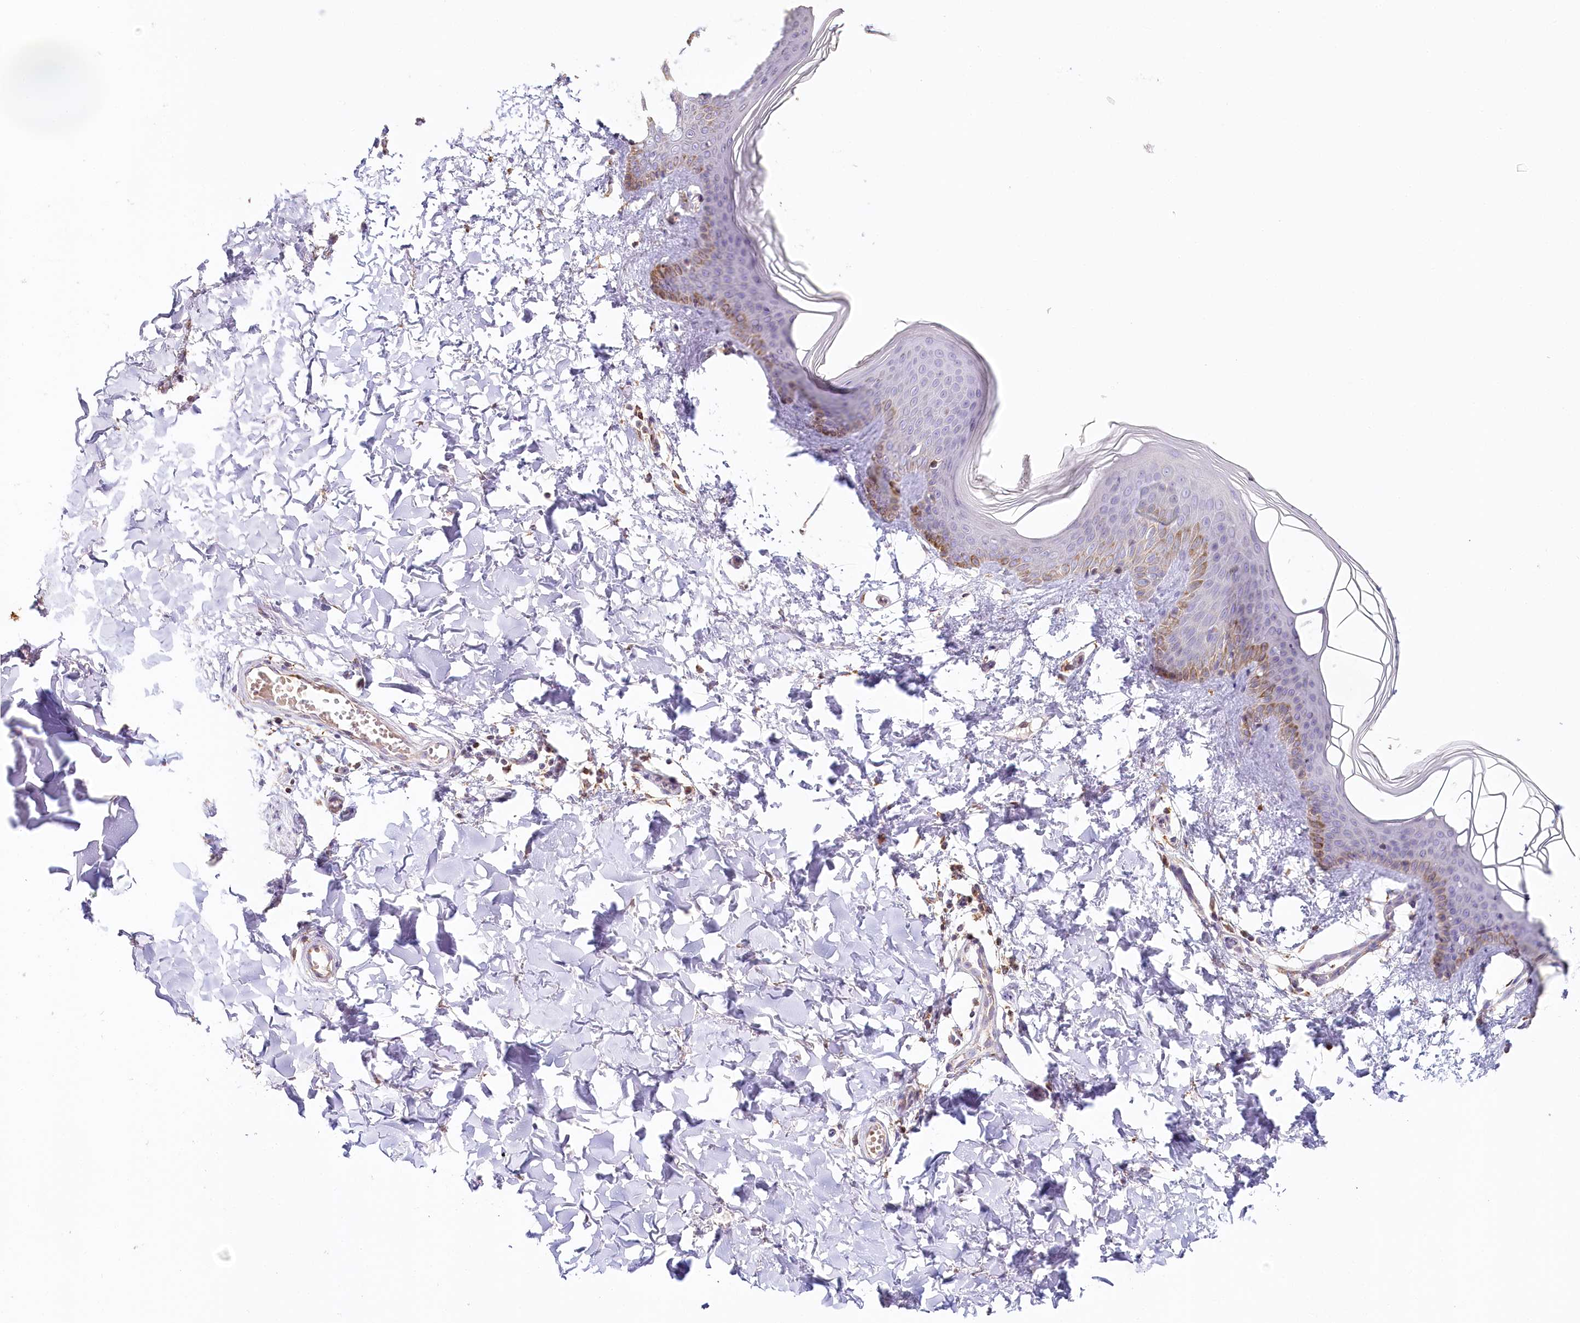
{"staining": {"intensity": "moderate", "quantity": ">75%", "location": "cytoplasmic/membranous"}, "tissue": "skin", "cell_type": "Fibroblasts", "image_type": "normal", "snomed": [{"axis": "morphology", "description": "Normal tissue, NOS"}, {"axis": "topography", "description": "Skin"}], "caption": "Immunohistochemistry (DAB) staining of unremarkable human skin demonstrates moderate cytoplasmic/membranous protein positivity in about >75% of fibroblasts.", "gene": "MMP25", "patient": {"sex": "male", "age": 36}}